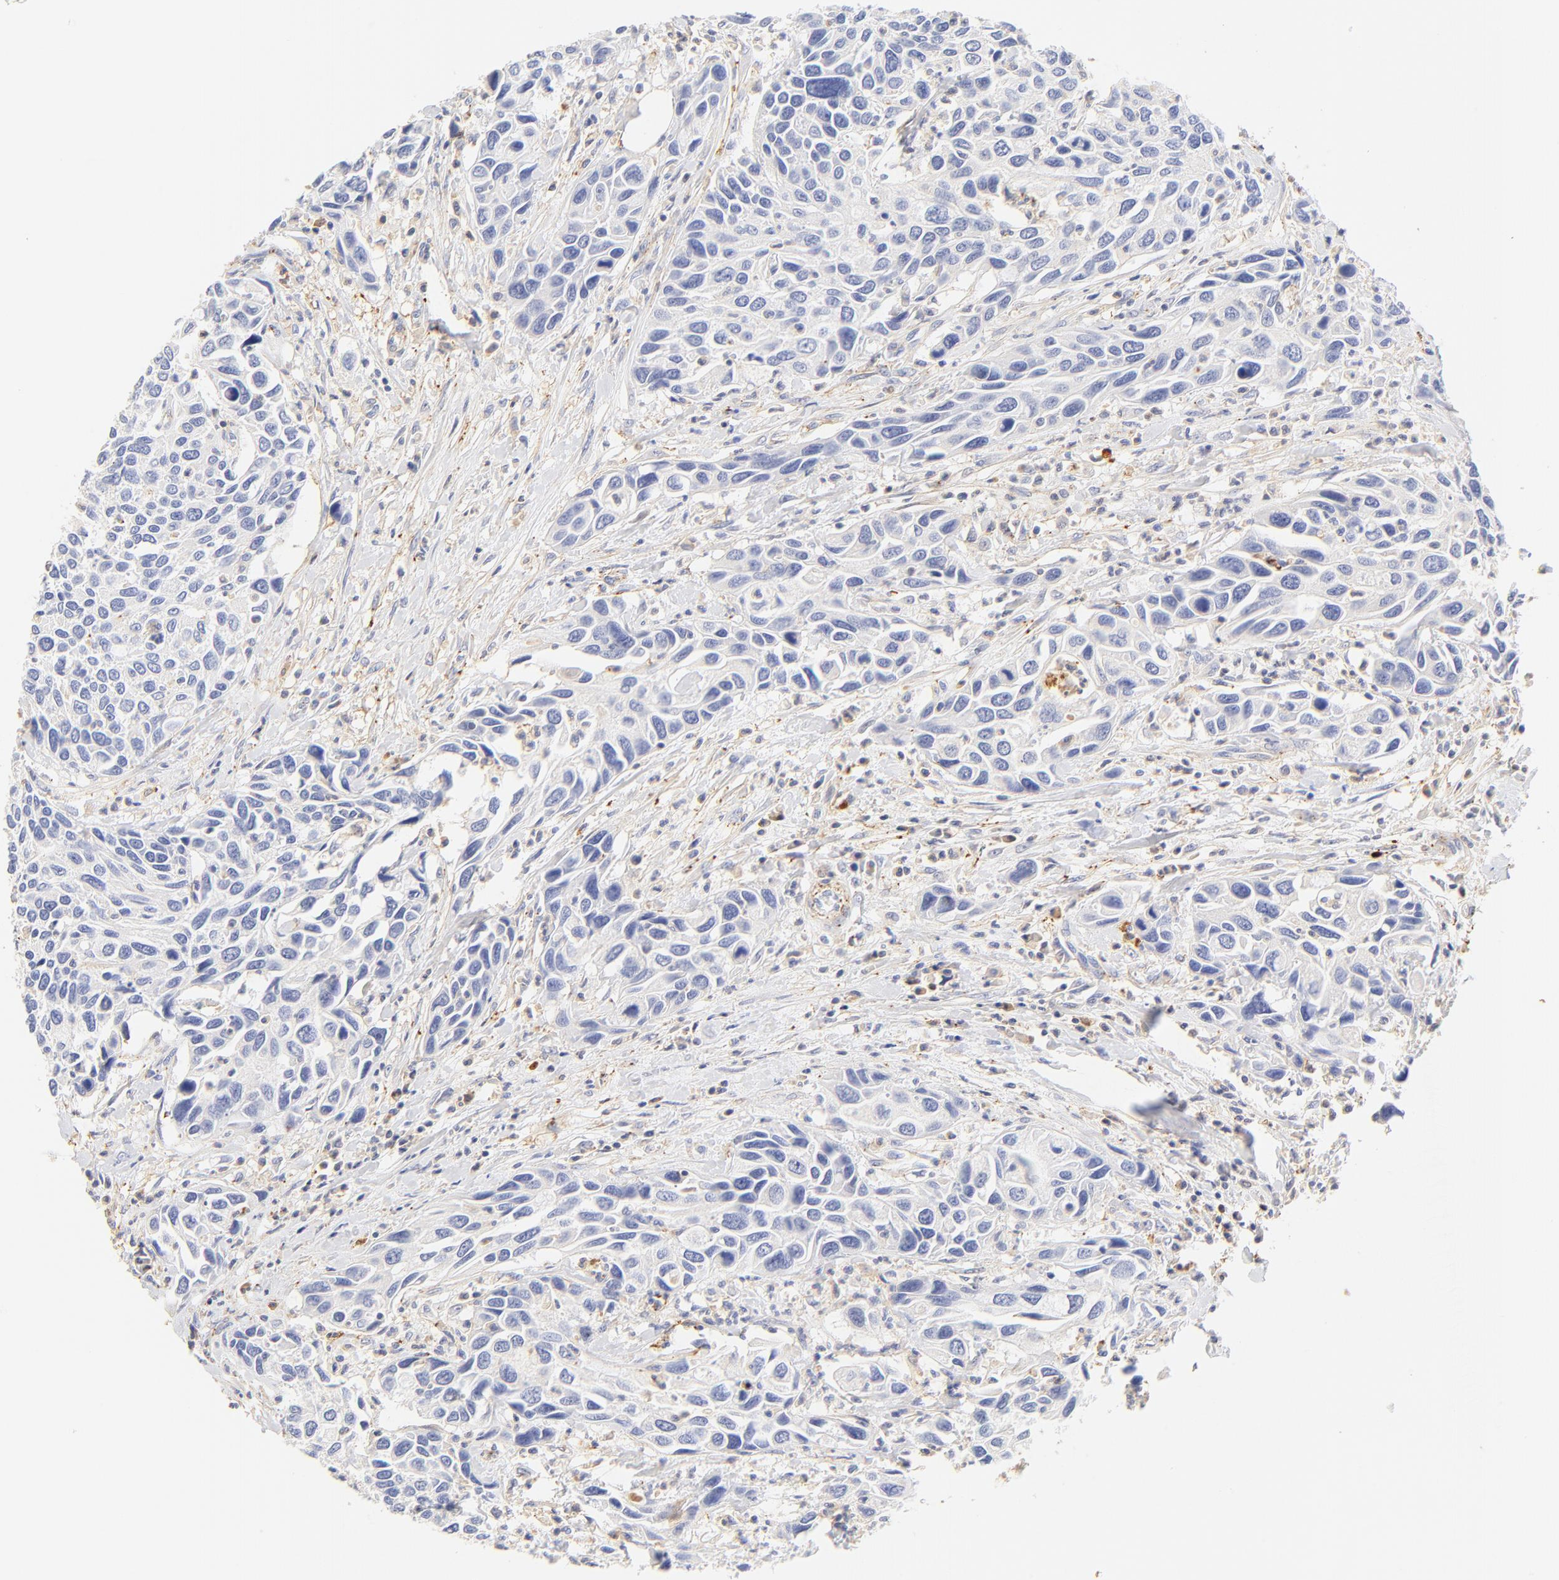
{"staining": {"intensity": "negative", "quantity": "none", "location": "none"}, "tissue": "urothelial cancer", "cell_type": "Tumor cells", "image_type": "cancer", "snomed": [{"axis": "morphology", "description": "Urothelial carcinoma, High grade"}, {"axis": "topography", "description": "Urinary bladder"}], "caption": "This is a photomicrograph of IHC staining of high-grade urothelial carcinoma, which shows no positivity in tumor cells.", "gene": "MDGA2", "patient": {"sex": "male", "age": 66}}